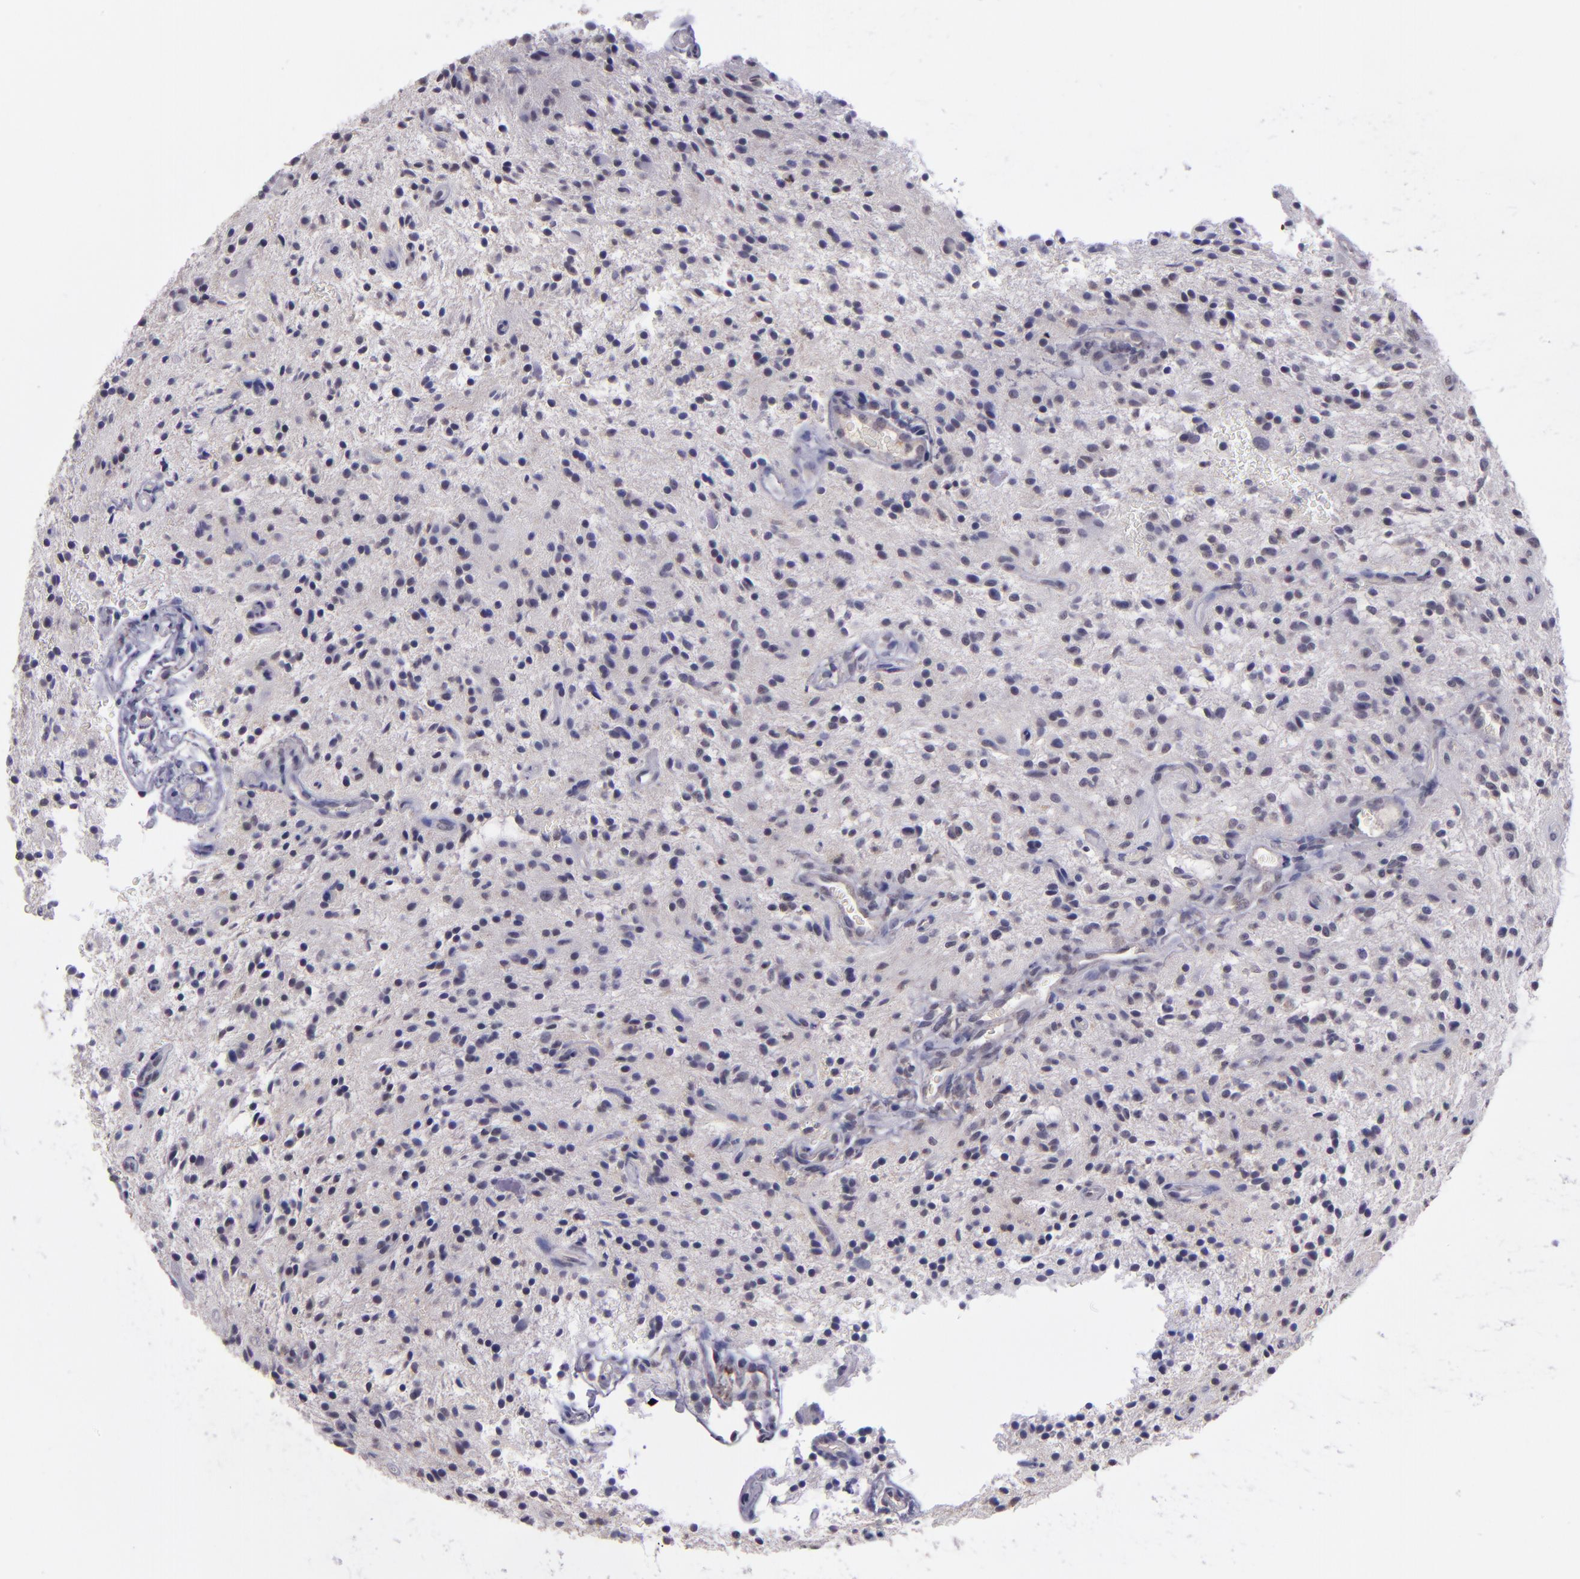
{"staining": {"intensity": "negative", "quantity": "none", "location": "none"}, "tissue": "glioma", "cell_type": "Tumor cells", "image_type": "cancer", "snomed": [{"axis": "morphology", "description": "Glioma, malignant, NOS"}, {"axis": "topography", "description": "Cerebellum"}], "caption": "Photomicrograph shows no significant protein positivity in tumor cells of glioma.", "gene": "CEBPE", "patient": {"sex": "female", "age": 10}}